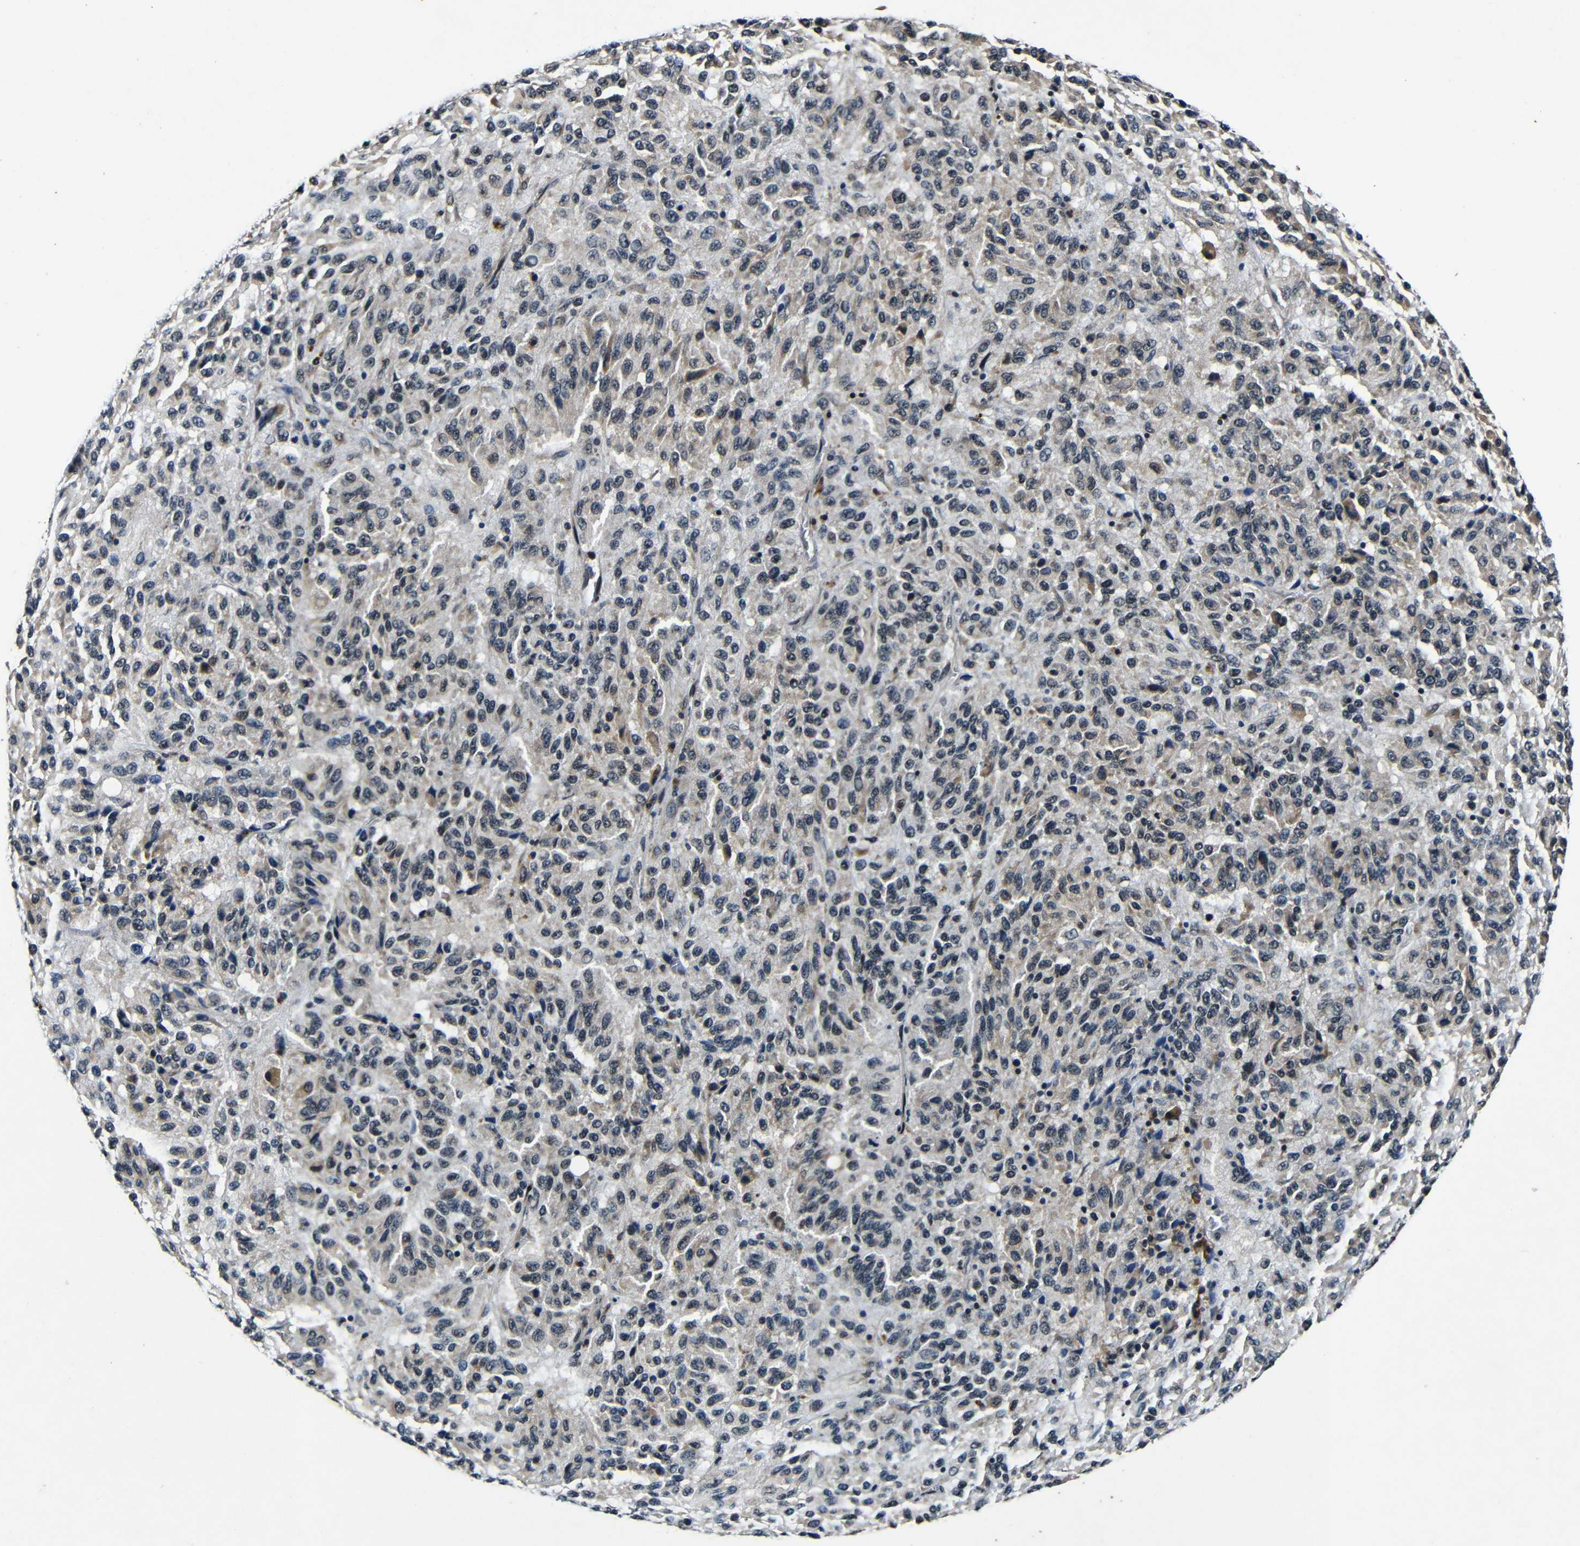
{"staining": {"intensity": "weak", "quantity": ">75%", "location": "cytoplasmic/membranous,nuclear"}, "tissue": "melanoma", "cell_type": "Tumor cells", "image_type": "cancer", "snomed": [{"axis": "morphology", "description": "Malignant melanoma, Metastatic site"}, {"axis": "topography", "description": "Lung"}], "caption": "Immunohistochemical staining of human malignant melanoma (metastatic site) demonstrates low levels of weak cytoplasmic/membranous and nuclear protein expression in approximately >75% of tumor cells.", "gene": "FOXD4", "patient": {"sex": "male", "age": 64}}